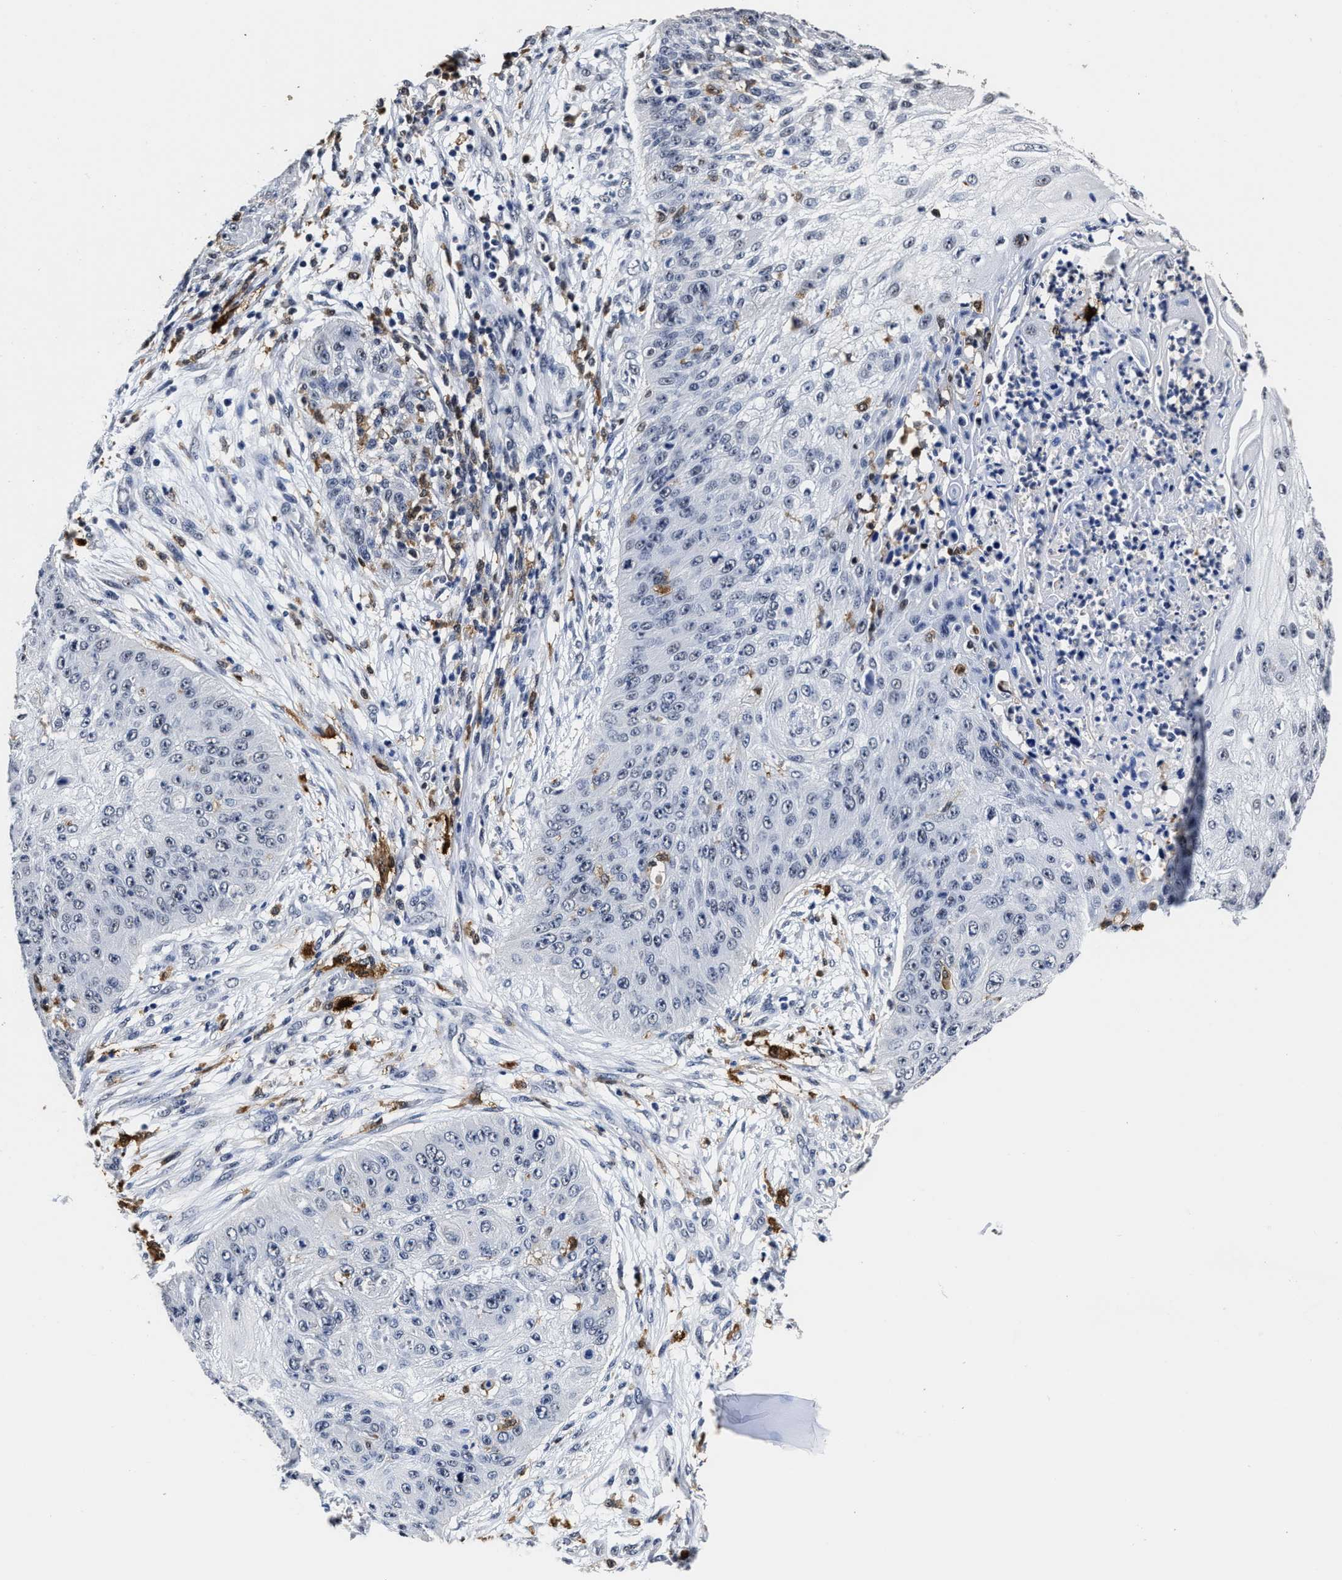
{"staining": {"intensity": "negative", "quantity": "none", "location": "none"}, "tissue": "skin cancer", "cell_type": "Tumor cells", "image_type": "cancer", "snomed": [{"axis": "morphology", "description": "Squamous cell carcinoma, NOS"}, {"axis": "topography", "description": "Skin"}], "caption": "Skin cancer (squamous cell carcinoma) was stained to show a protein in brown. There is no significant positivity in tumor cells.", "gene": "PRPF4B", "patient": {"sex": "female", "age": 80}}